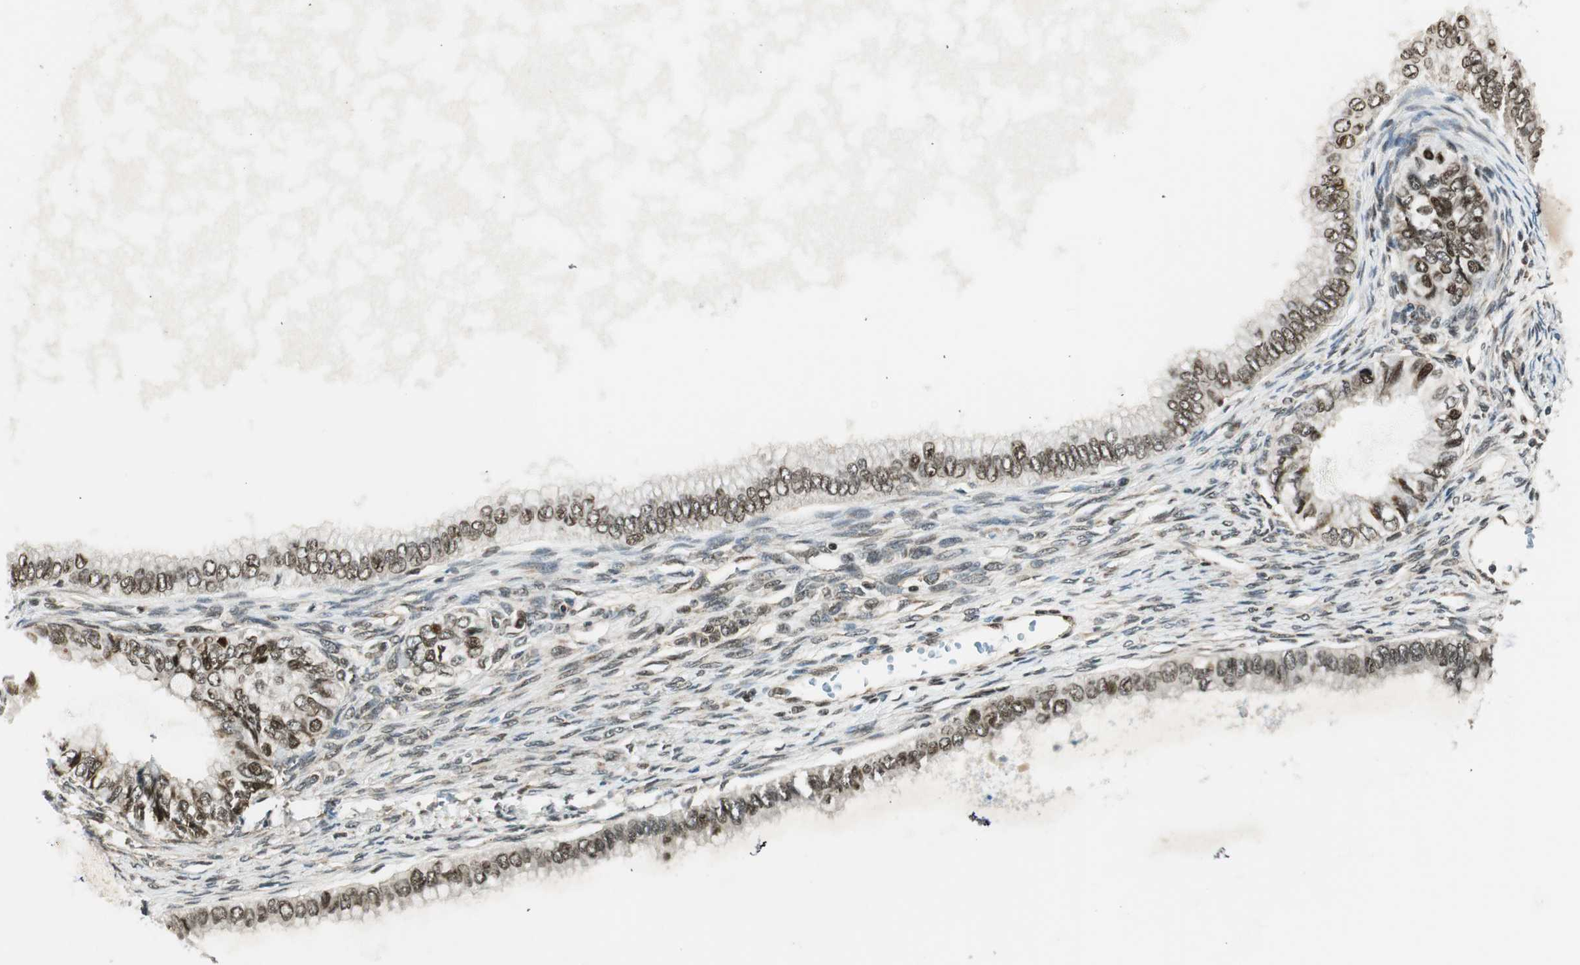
{"staining": {"intensity": "moderate", "quantity": ">75%", "location": "nuclear"}, "tissue": "ovarian cancer", "cell_type": "Tumor cells", "image_type": "cancer", "snomed": [{"axis": "morphology", "description": "Cystadenocarcinoma, mucinous, NOS"}, {"axis": "topography", "description": "Ovary"}], "caption": "This image exhibits immunohistochemistry (IHC) staining of human ovarian cancer, with medium moderate nuclear positivity in approximately >75% of tumor cells.", "gene": "RING1", "patient": {"sex": "female", "age": 80}}